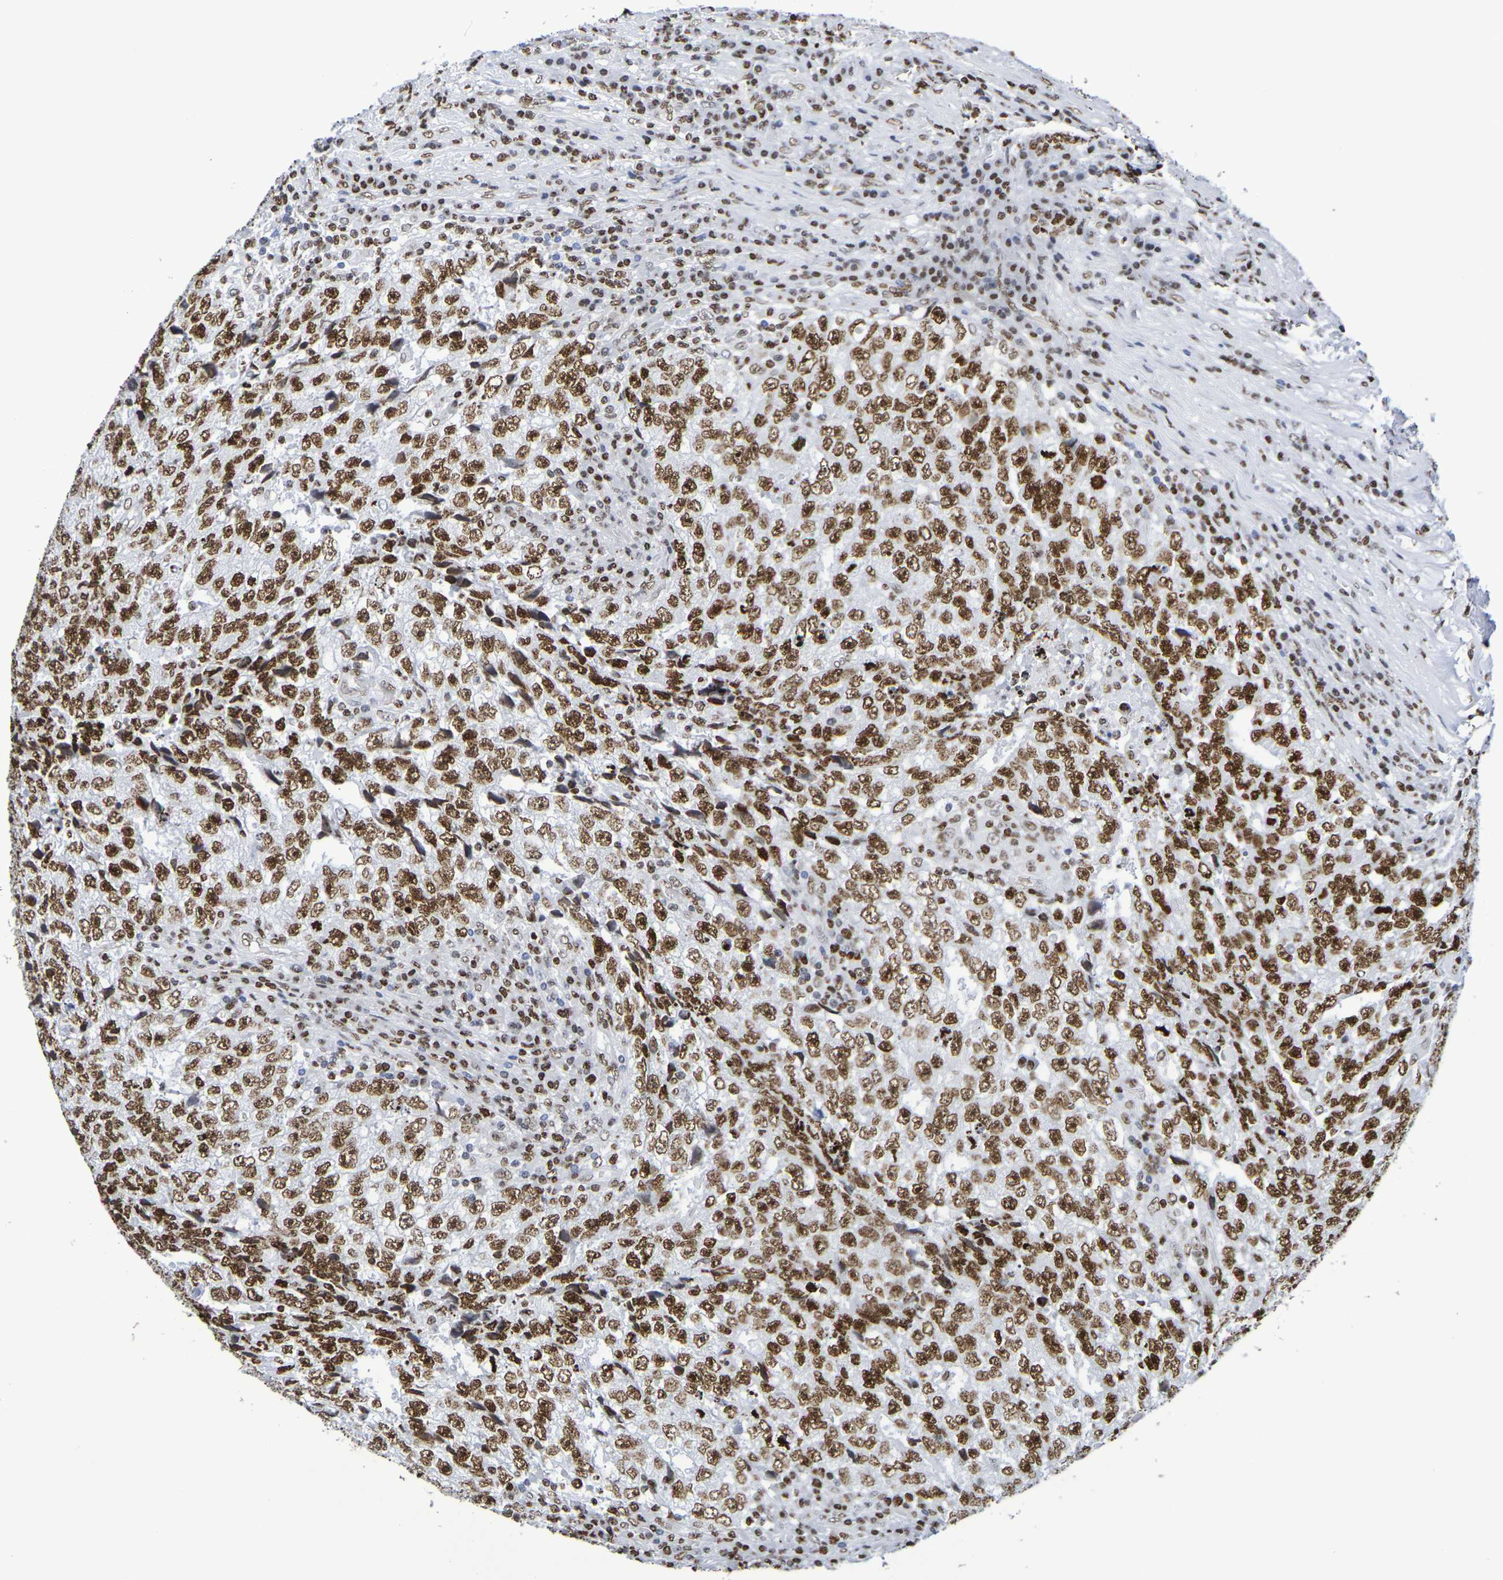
{"staining": {"intensity": "moderate", "quantity": ">75%", "location": "nuclear"}, "tissue": "testis cancer", "cell_type": "Tumor cells", "image_type": "cancer", "snomed": [{"axis": "morphology", "description": "Necrosis, NOS"}, {"axis": "morphology", "description": "Carcinoma, Embryonal, NOS"}, {"axis": "topography", "description": "Testis"}], "caption": "Testis cancer (embryonal carcinoma) stained for a protein exhibits moderate nuclear positivity in tumor cells.", "gene": "H1-5", "patient": {"sex": "male", "age": 19}}